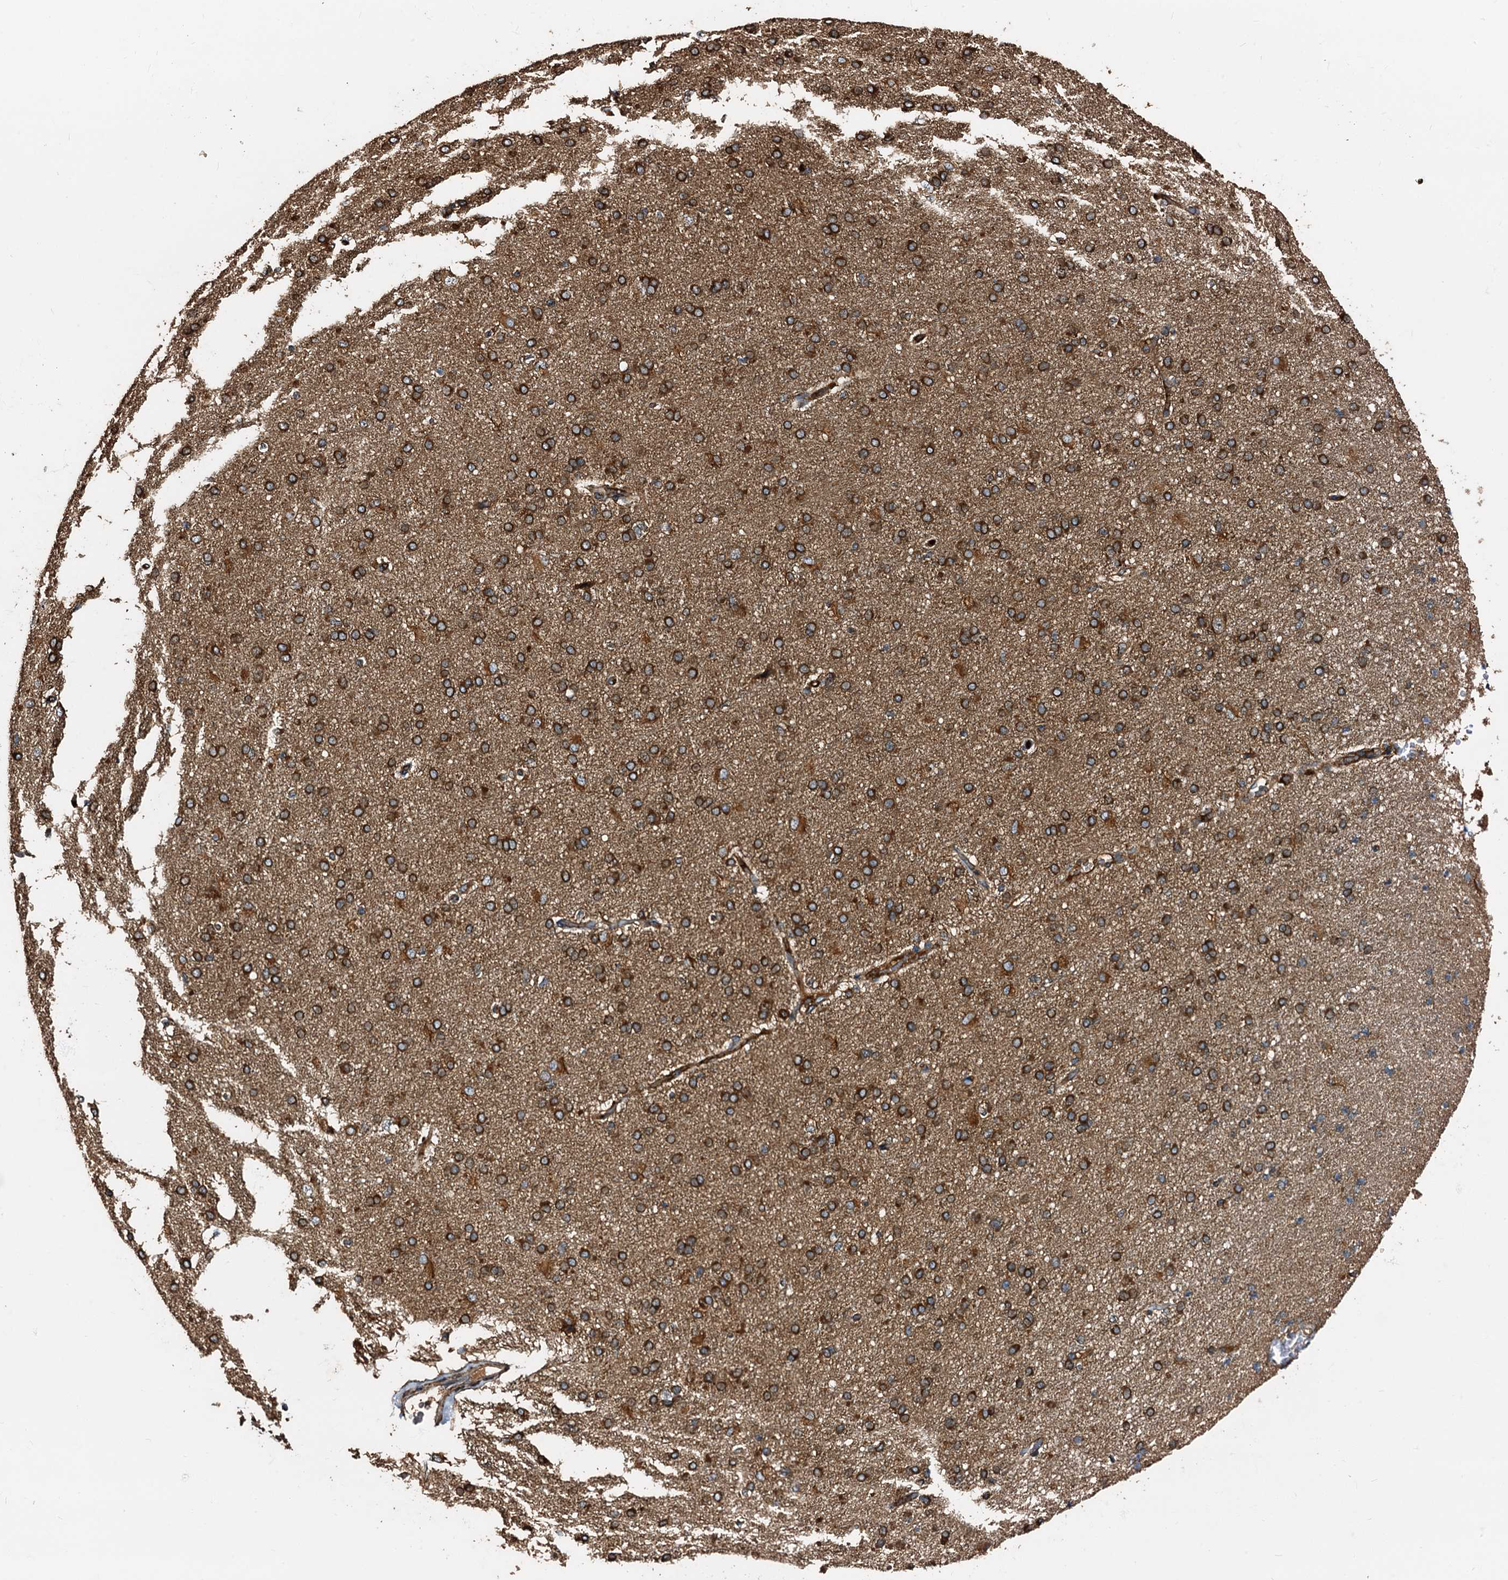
{"staining": {"intensity": "strong", "quantity": ">75%", "location": "cytoplasmic/membranous"}, "tissue": "cerebral cortex", "cell_type": "Endothelial cells", "image_type": "normal", "snomed": [{"axis": "morphology", "description": "Normal tissue, NOS"}, {"axis": "topography", "description": "Cerebral cortex"}], "caption": "DAB (3,3'-diaminobenzidine) immunohistochemical staining of normal cerebral cortex reveals strong cytoplasmic/membranous protein positivity in about >75% of endothelial cells. The staining is performed using DAB (3,3'-diaminobenzidine) brown chromogen to label protein expression. The nuclei are counter-stained blue using hematoxylin.", "gene": "PEX5", "patient": {"sex": "male", "age": 62}}